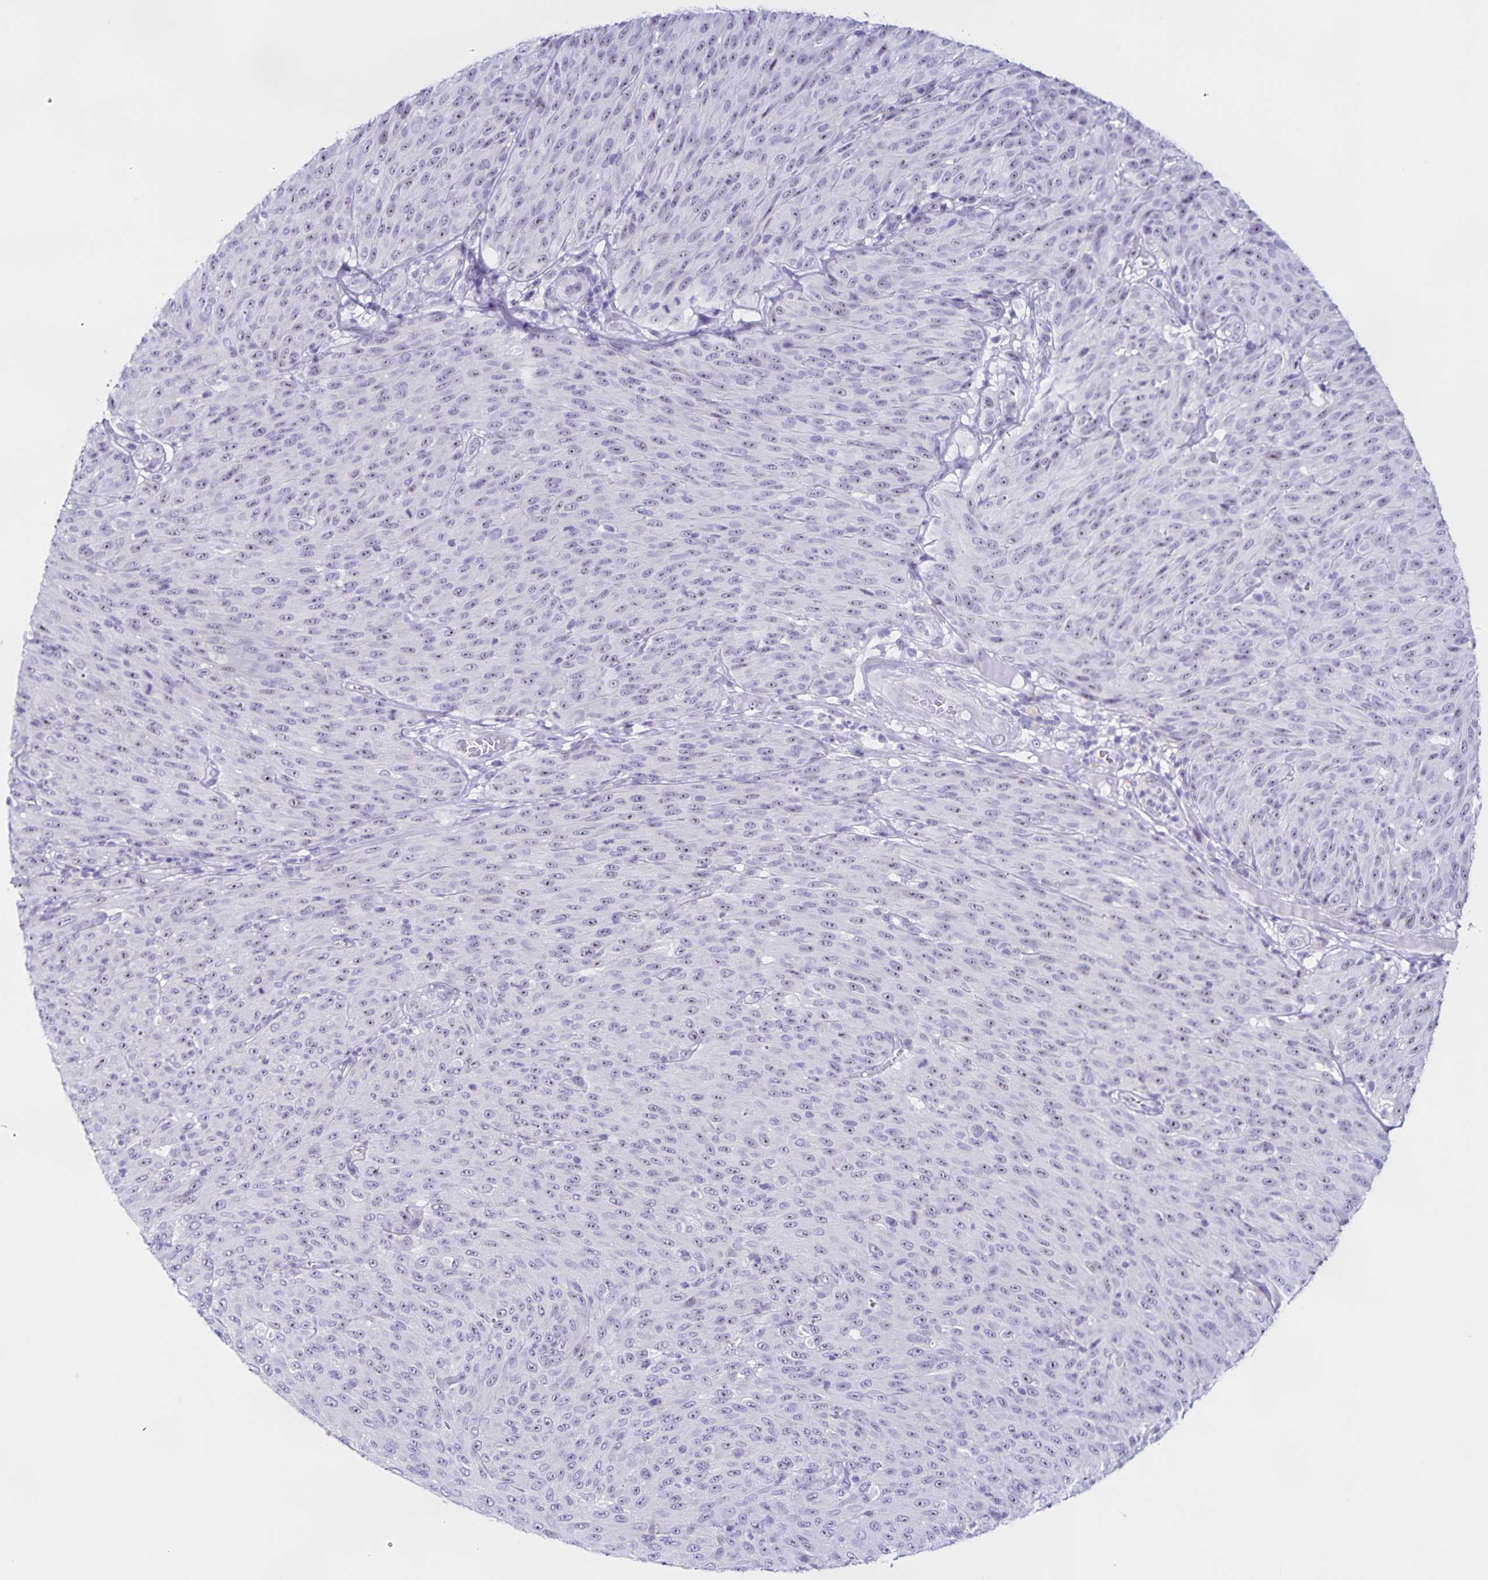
{"staining": {"intensity": "weak", "quantity": "<25%", "location": "nuclear"}, "tissue": "melanoma", "cell_type": "Tumor cells", "image_type": "cancer", "snomed": [{"axis": "morphology", "description": "Malignant melanoma, NOS"}, {"axis": "topography", "description": "Skin"}], "caption": "Immunohistochemistry (IHC) photomicrograph of neoplastic tissue: human melanoma stained with DAB displays no significant protein positivity in tumor cells.", "gene": "FAM170A", "patient": {"sex": "male", "age": 85}}